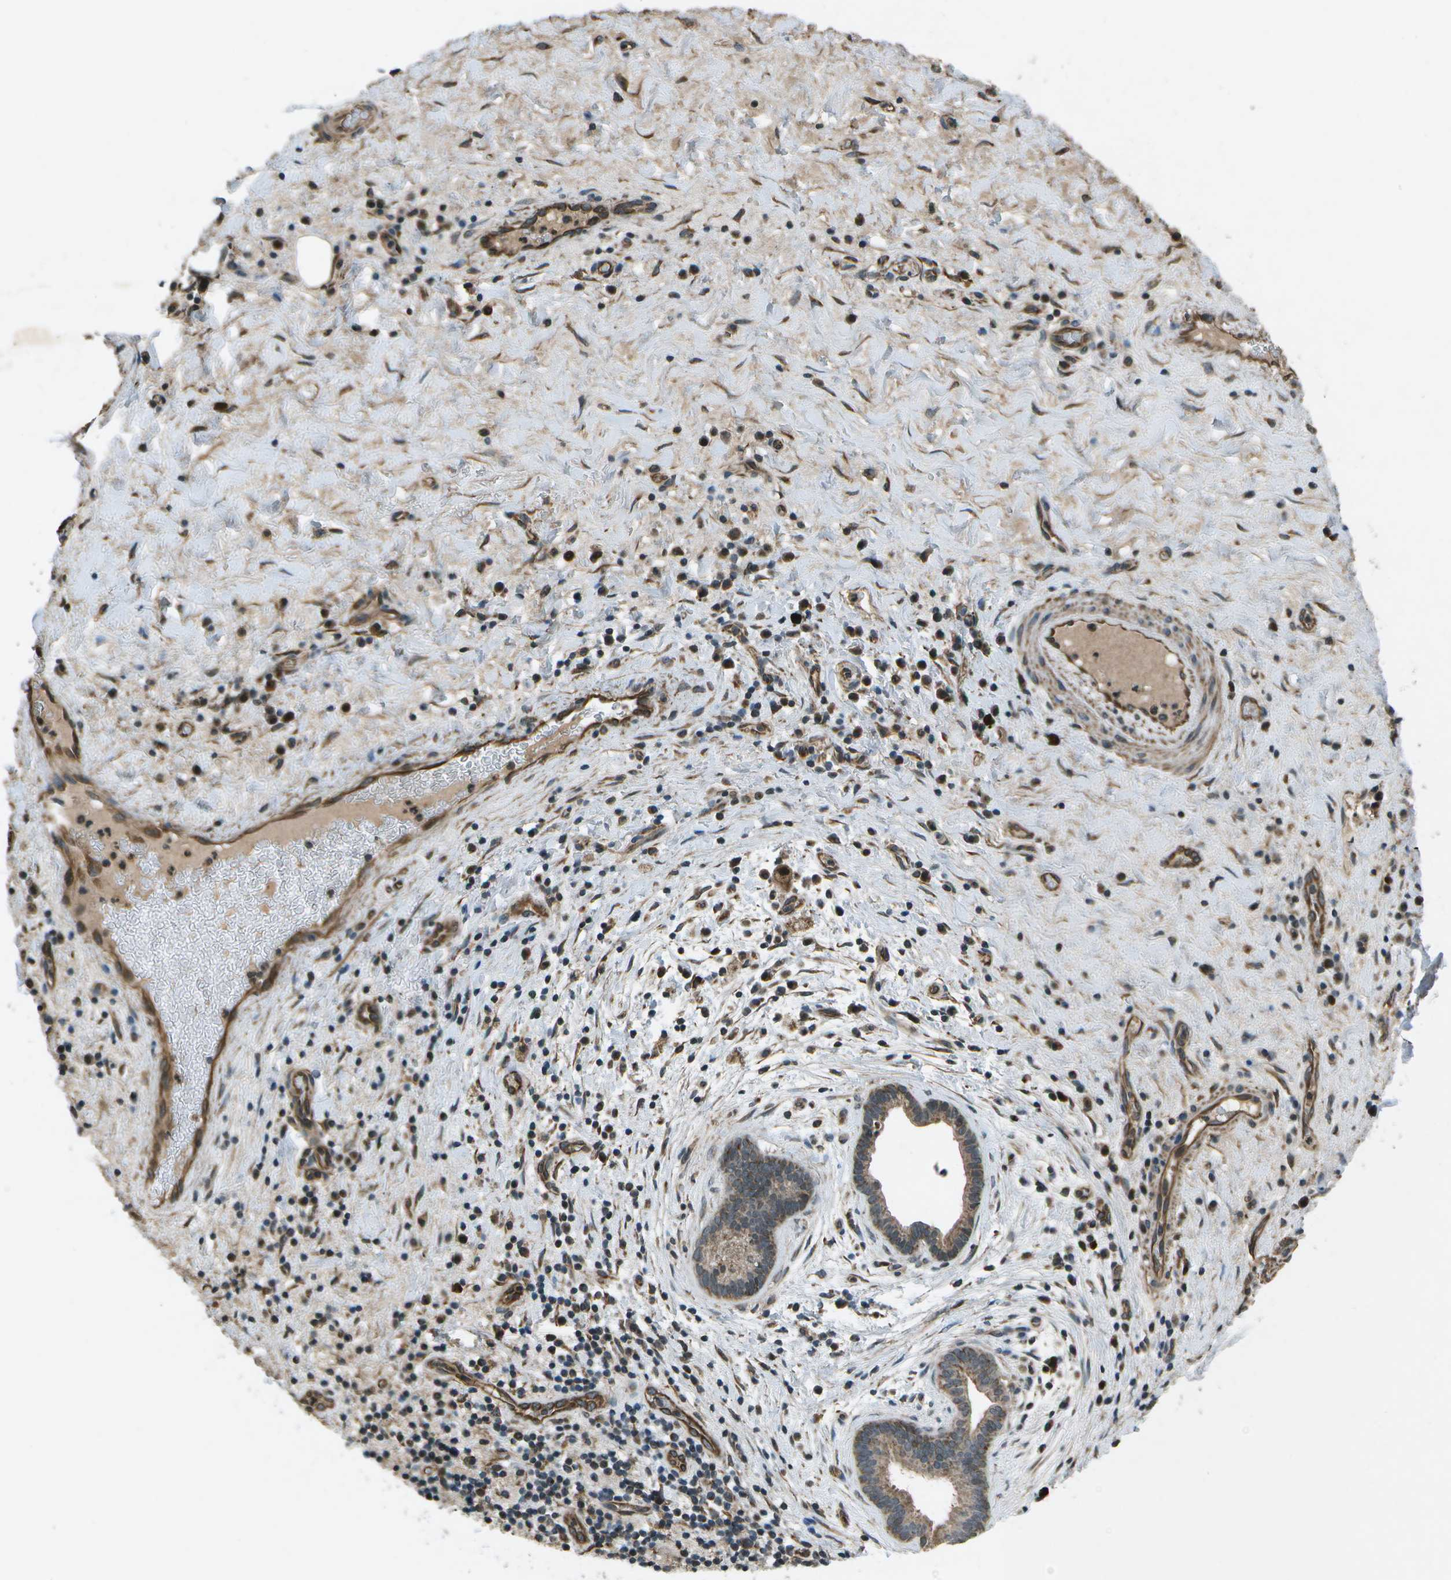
{"staining": {"intensity": "moderate", "quantity": ">75%", "location": "cytoplasmic/membranous"}, "tissue": "liver cancer", "cell_type": "Tumor cells", "image_type": "cancer", "snomed": [{"axis": "morphology", "description": "Cholangiocarcinoma"}, {"axis": "topography", "description": "Liver"}], "caption": "About >75% of tumor cells in human cholangiocarcinoma (liver) show moderate cytoplasmic/membranous protein expression as visualized by brown immunohistochemical staining.", "gene": "EIF2AK1", "patient": {"sex": "female", "age": 38}}